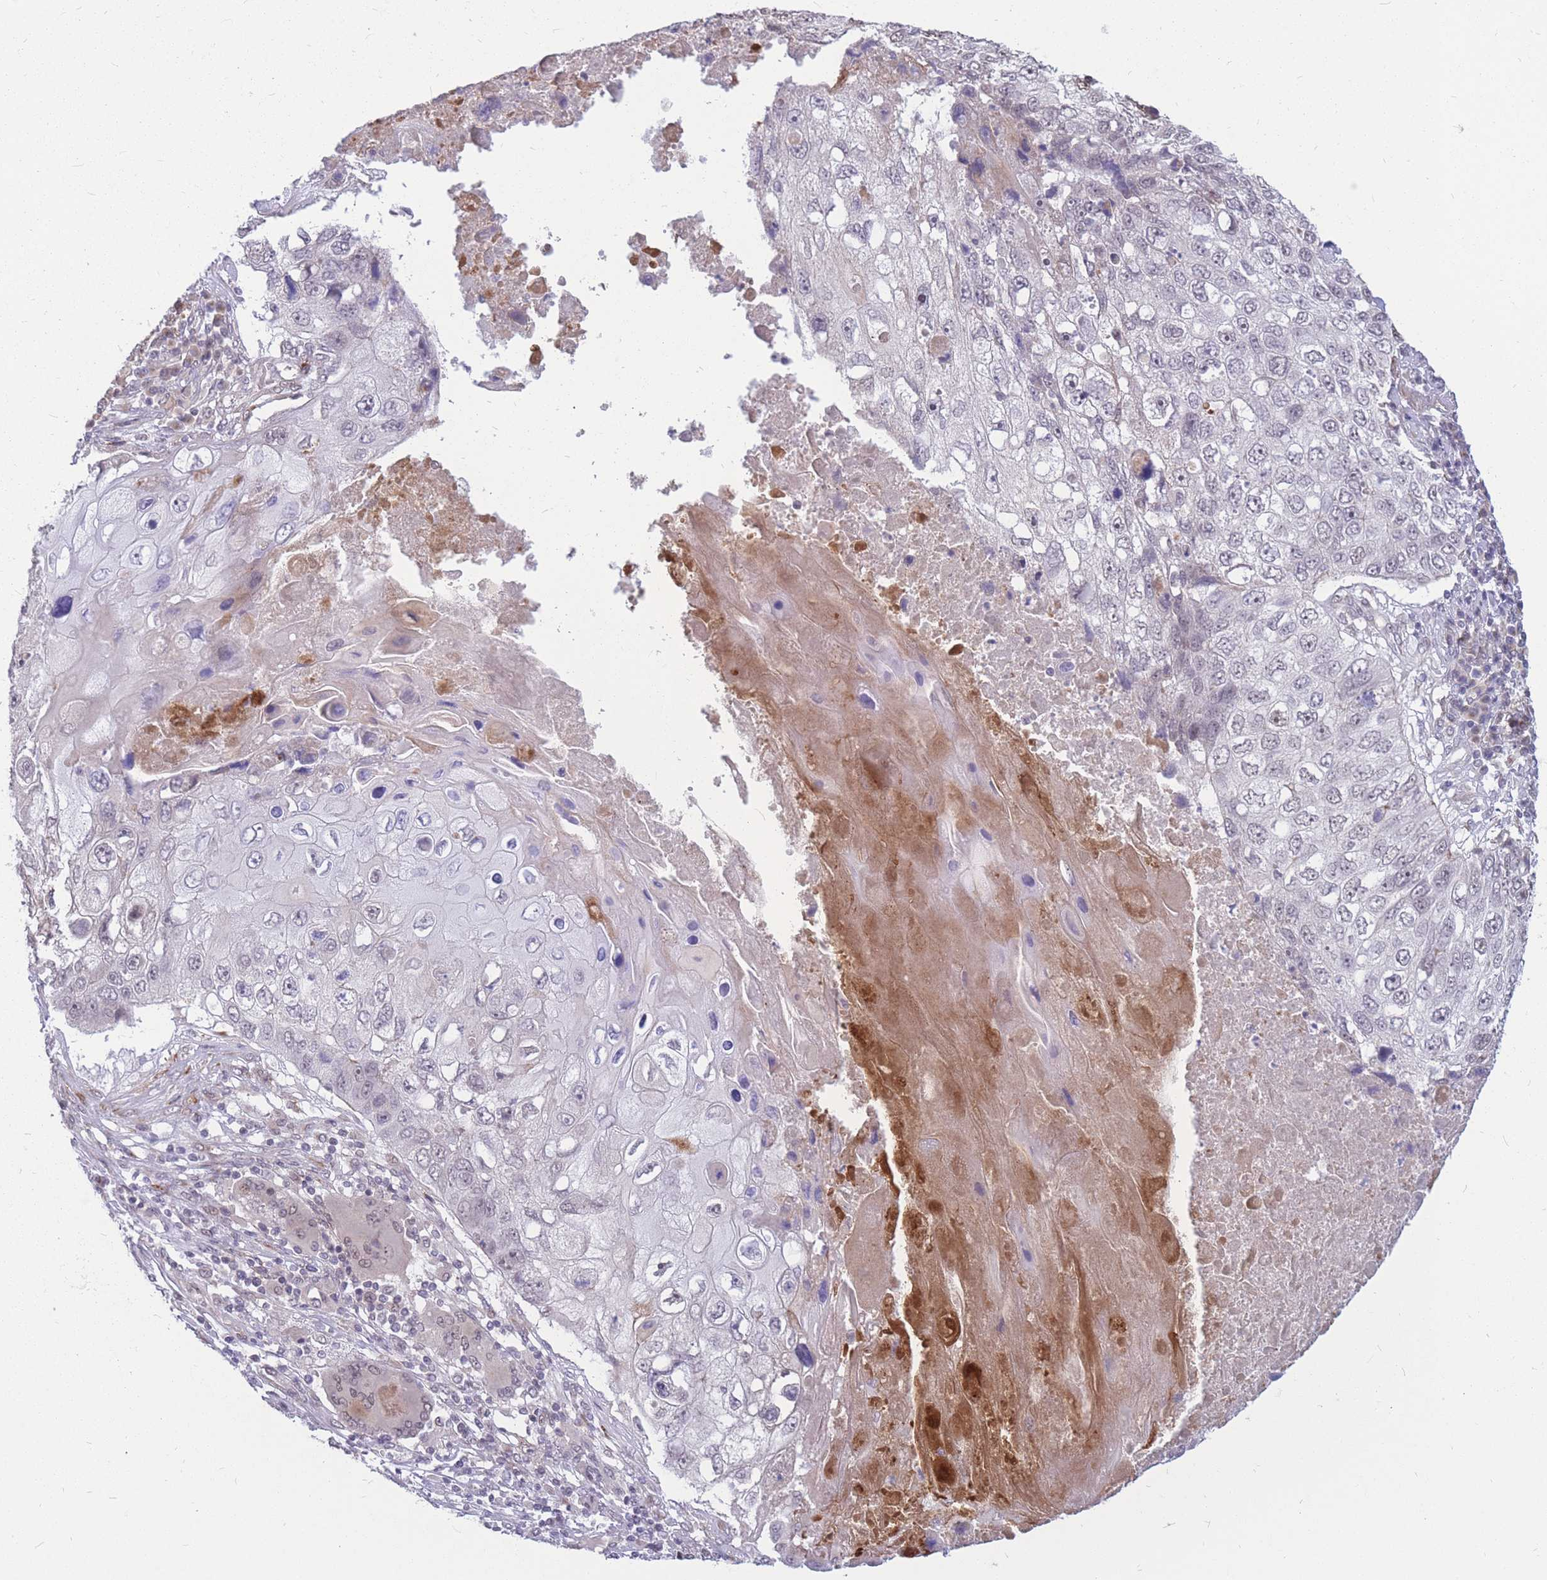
{"staining": {"intensity": "negative", "quantity": "none", "location": "none"}, "tissue": "lung cancer", "cell_type": "Tumor cells", "image_type": "cancer", "snomed": [{"axis": "morphology", "description": "Squamous cell carcinoma, NOS"}, {"axis": "topography", "description": "Lung"}], "caption": "Micrograph shows no protein expression in tumor cells of squamous cell carcinoma (lung) tissue.", "gene": "ADD2", "patient": {"sex": "male", "age": 61}}